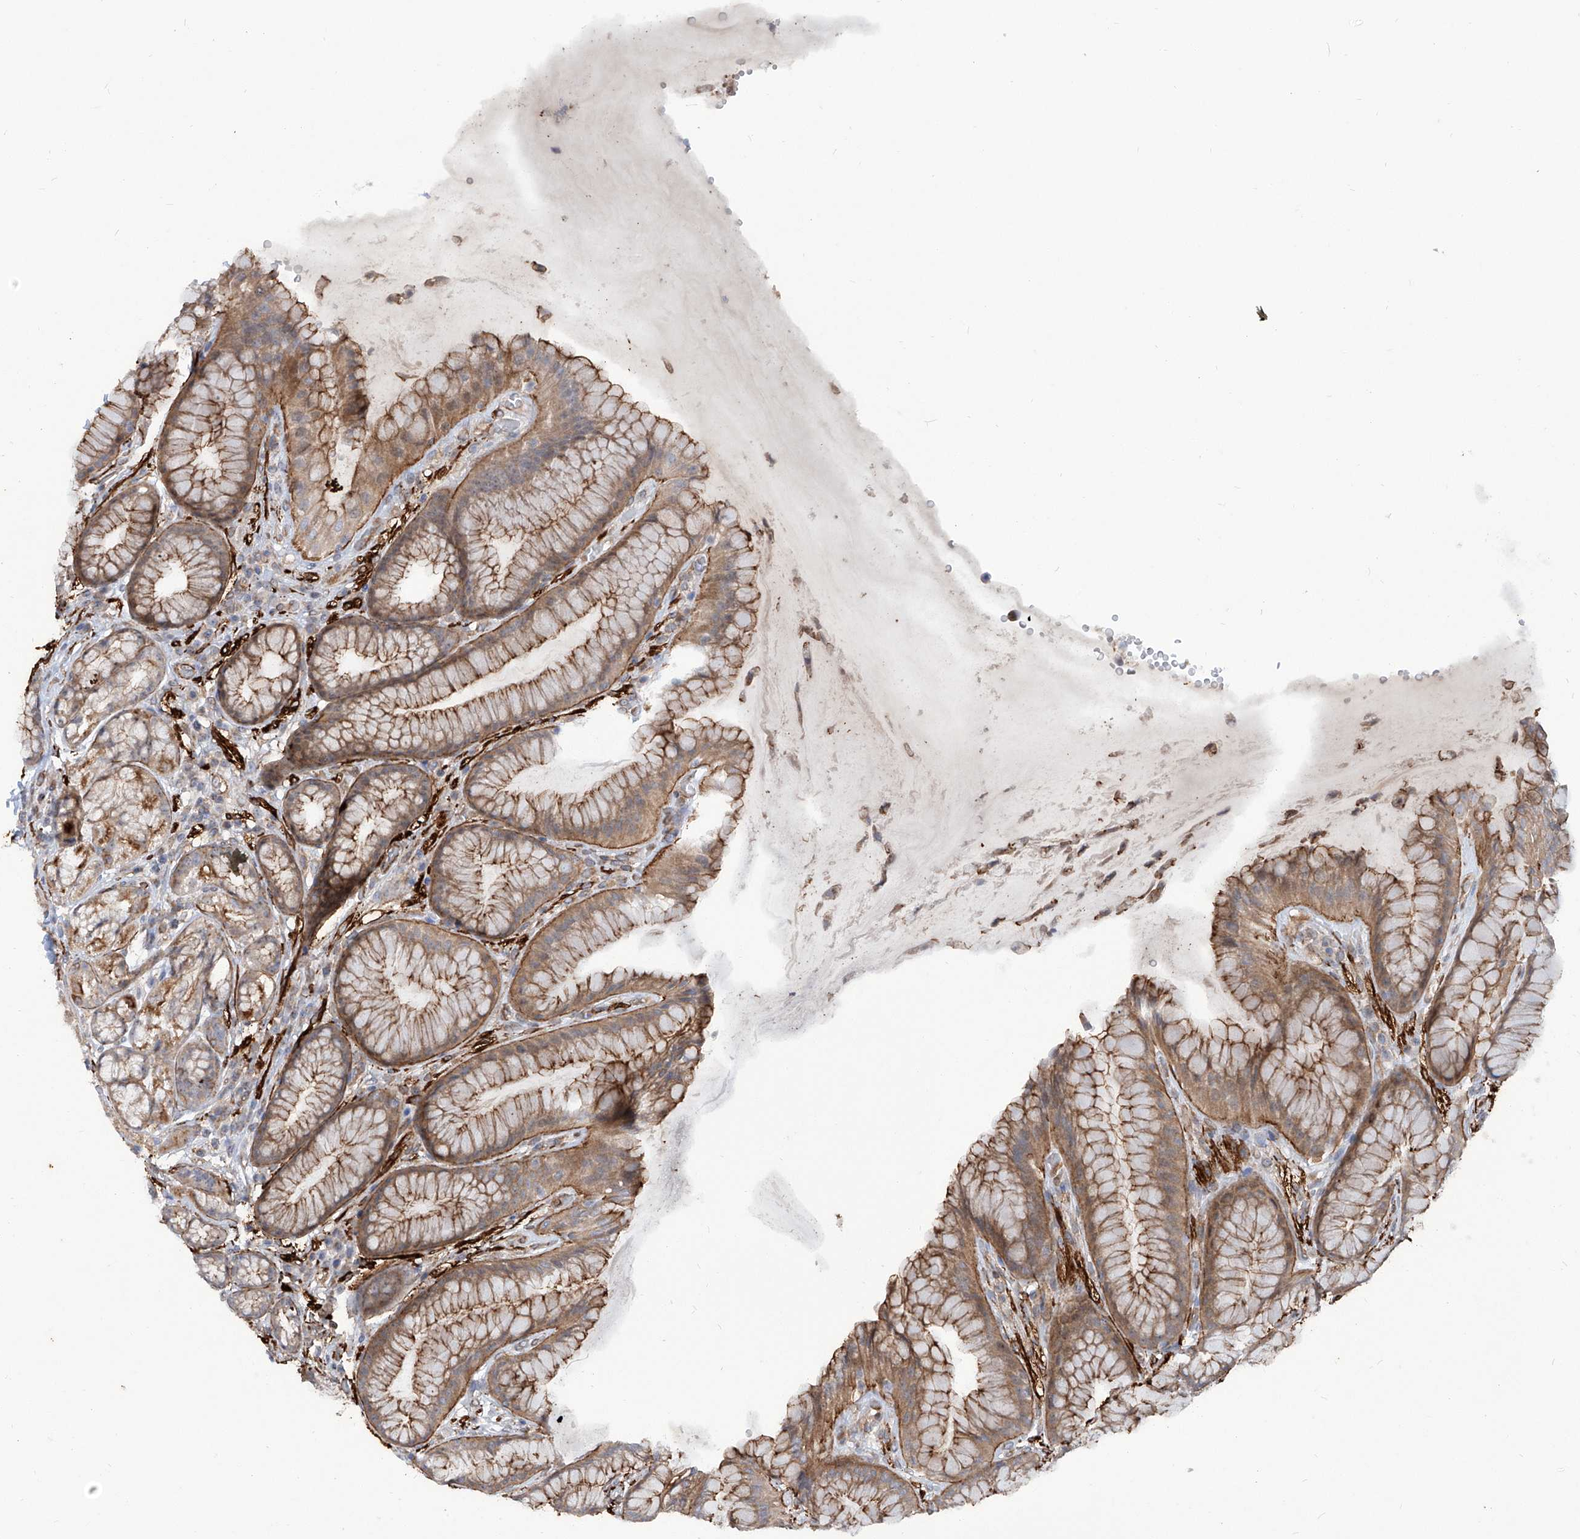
{"staining": {"intensity": "moderate", "quantity": ">75%", "location": "cytoplasmic/membranous"}, "tissue": "stomach", "cell_type": "Glandular cells", "image_type": "normal", "snomed": [{"axis": "morphology", "description": "Normal tissue, NOS"}, {"axis": "topography", "description": "Stomach"}], "caption": "Immunohistochemistry image of unremarkable stomach: human stomach stained using IHC demonstrates medium levels of moderate protein expression localized specifically in the cytoplasmic/membranous of glandular cells, appearing as a cytoplasmic/membranous brown color.", "gene": "ZNF490", "patient": {"sex": "male", "age": 57}}